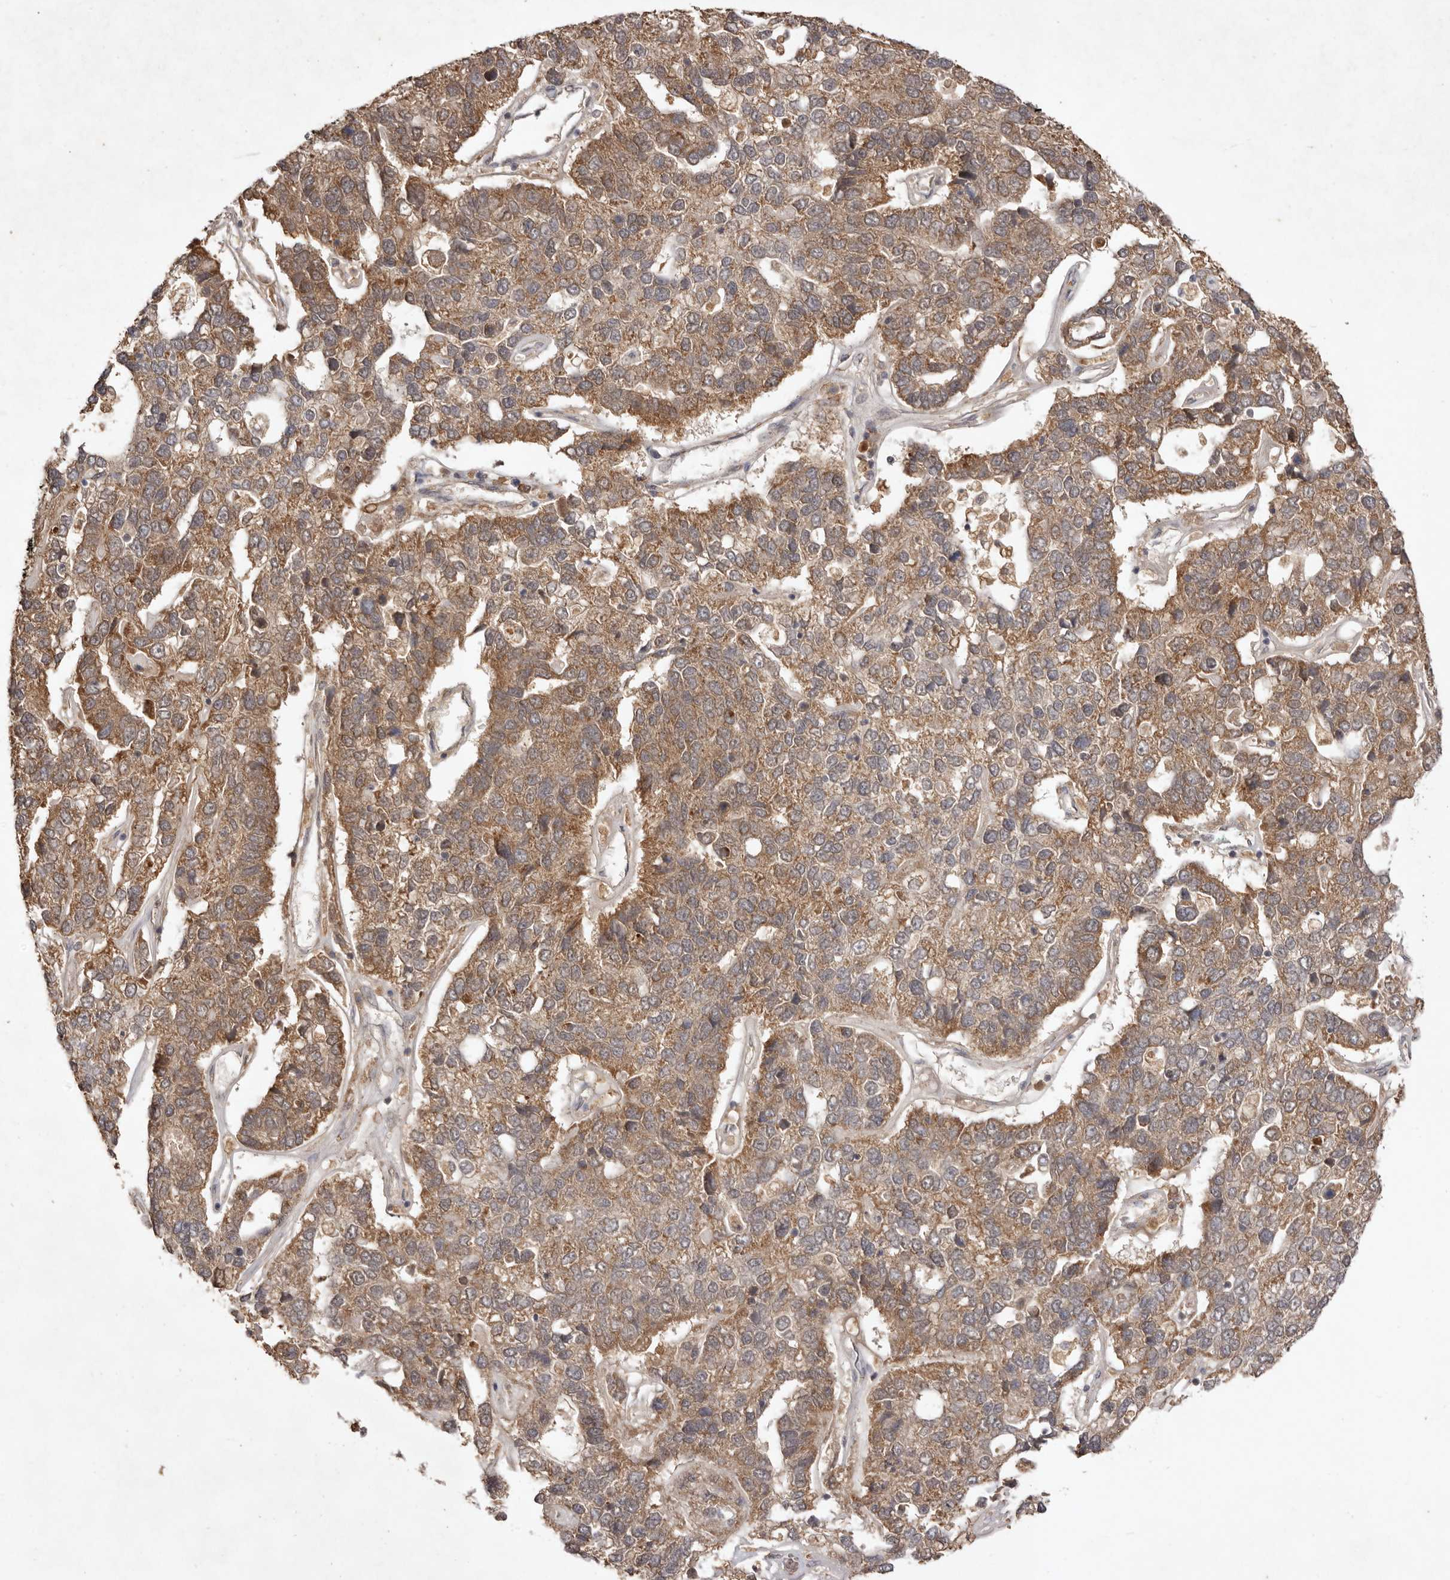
{"staining": {"intensity": "moderate", "quantity": "25%-75%", "location": "cytoplasmic/membranous"}, "tissue": "pancreatic cancer", "cell_type": "Tumor cells", "image_type": "cancer", "snomed": [{"axis": "morphology", "description": "Adenocarcinoma, NOS"}, {"axis": "topography", "description": "Pancreas"}], "caption": "Immunohistochemistry (IHC) of human pancreatic cancer reveals medium levels of moderate cytoplasmic/membranous positivity in approximately 25%-75% of tumor cells.", "gene": "TARS2", "patient": {"sex": "female", "age": 61}}